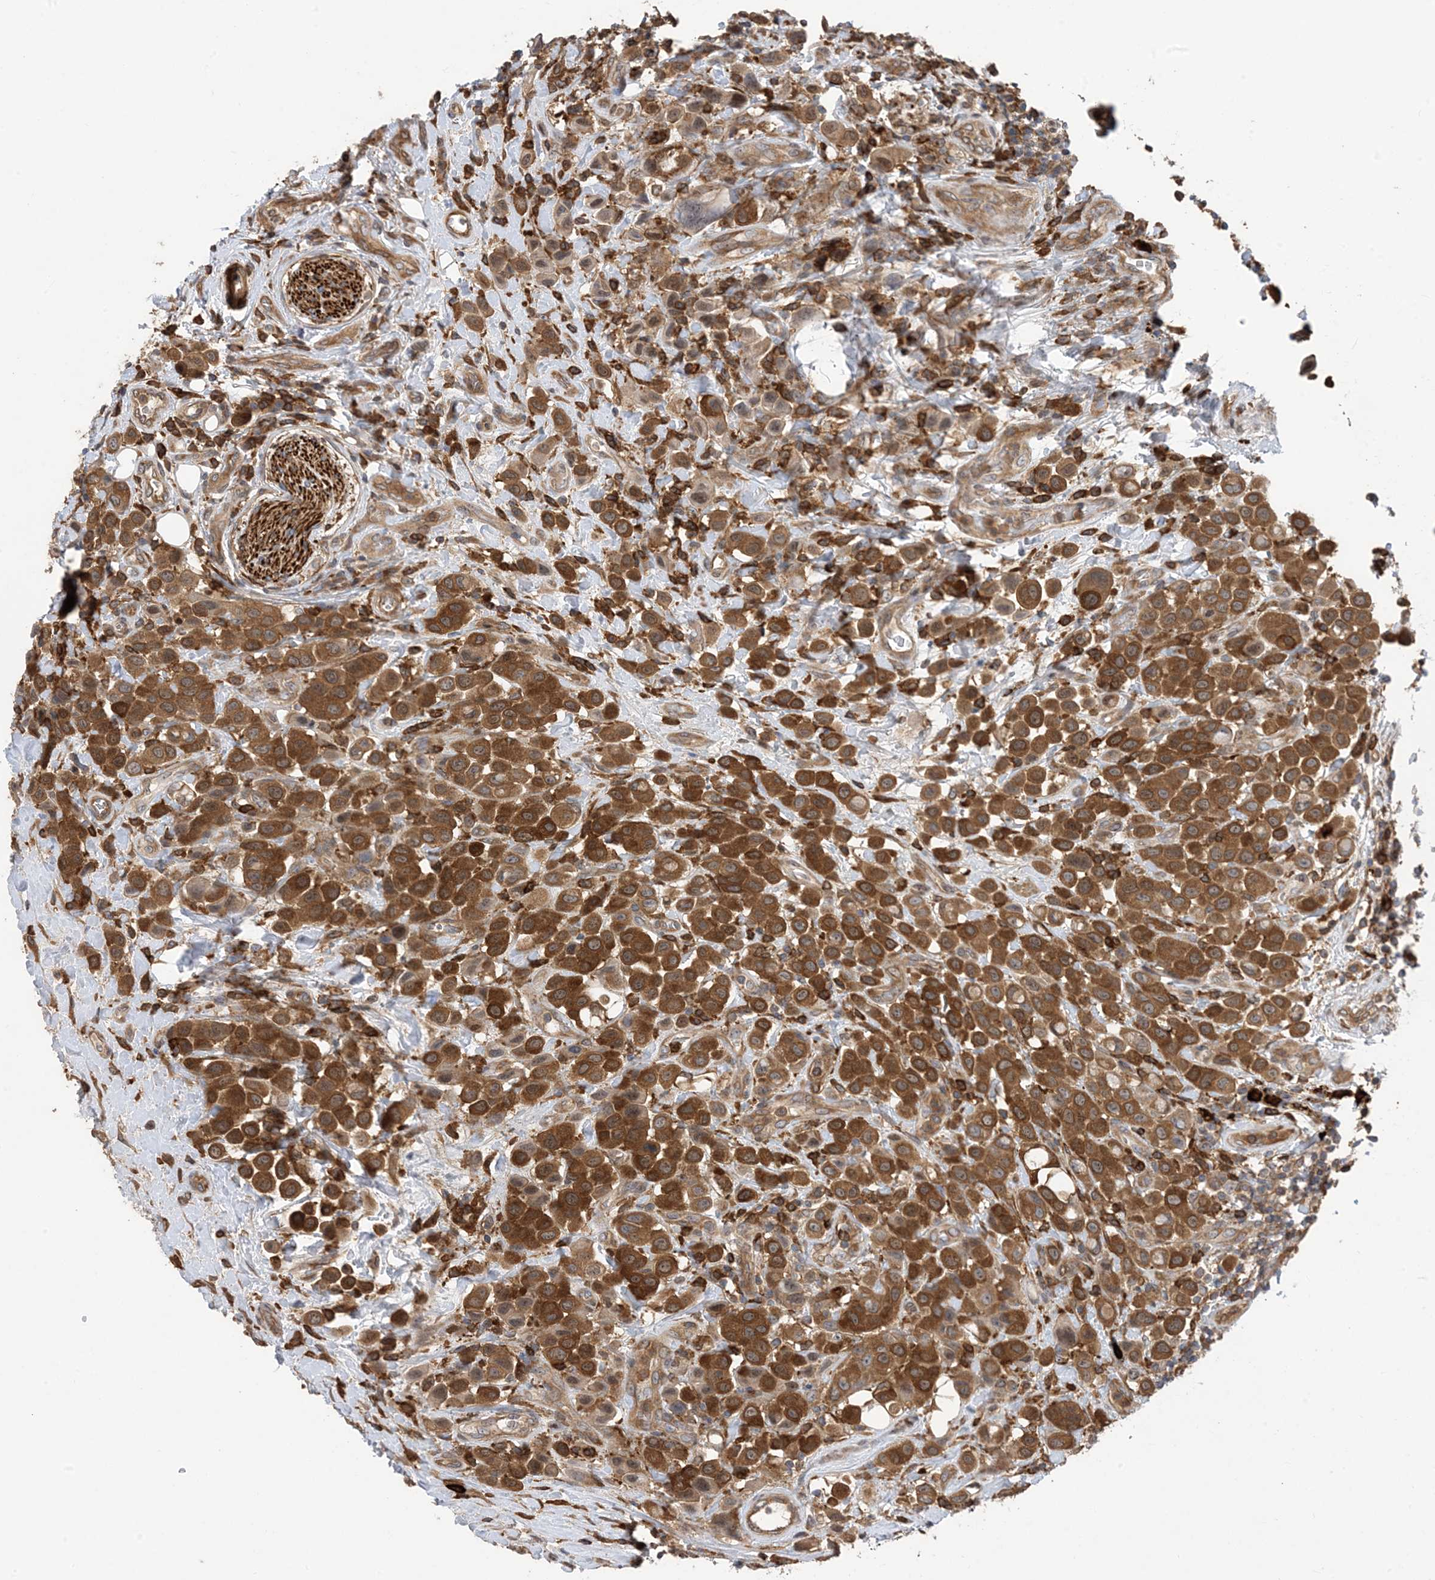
{"staining": {"intensity": "strong", "quantity": ">75%", "location": "cytoplasmic/membranous"}, "tissue": "urothelial cancer", "cell_type": "Tumor cells", "image_type": "cancer", "snomed": [{"axis": "morphology", "description": "Urothelial carcinoma, High grade"}, {"axis": "topography", "description": "Urinary bladder"}], "caption": "DAB (3,3'-diaminobenzidine) immunohistochemical staining of urothelial cancer reveals strong cytoplasmic/membranous protein staining in about >75% of tumor cells.", "gene": "HS1BP3", "patient": {"sex": "male", "age": 50}}